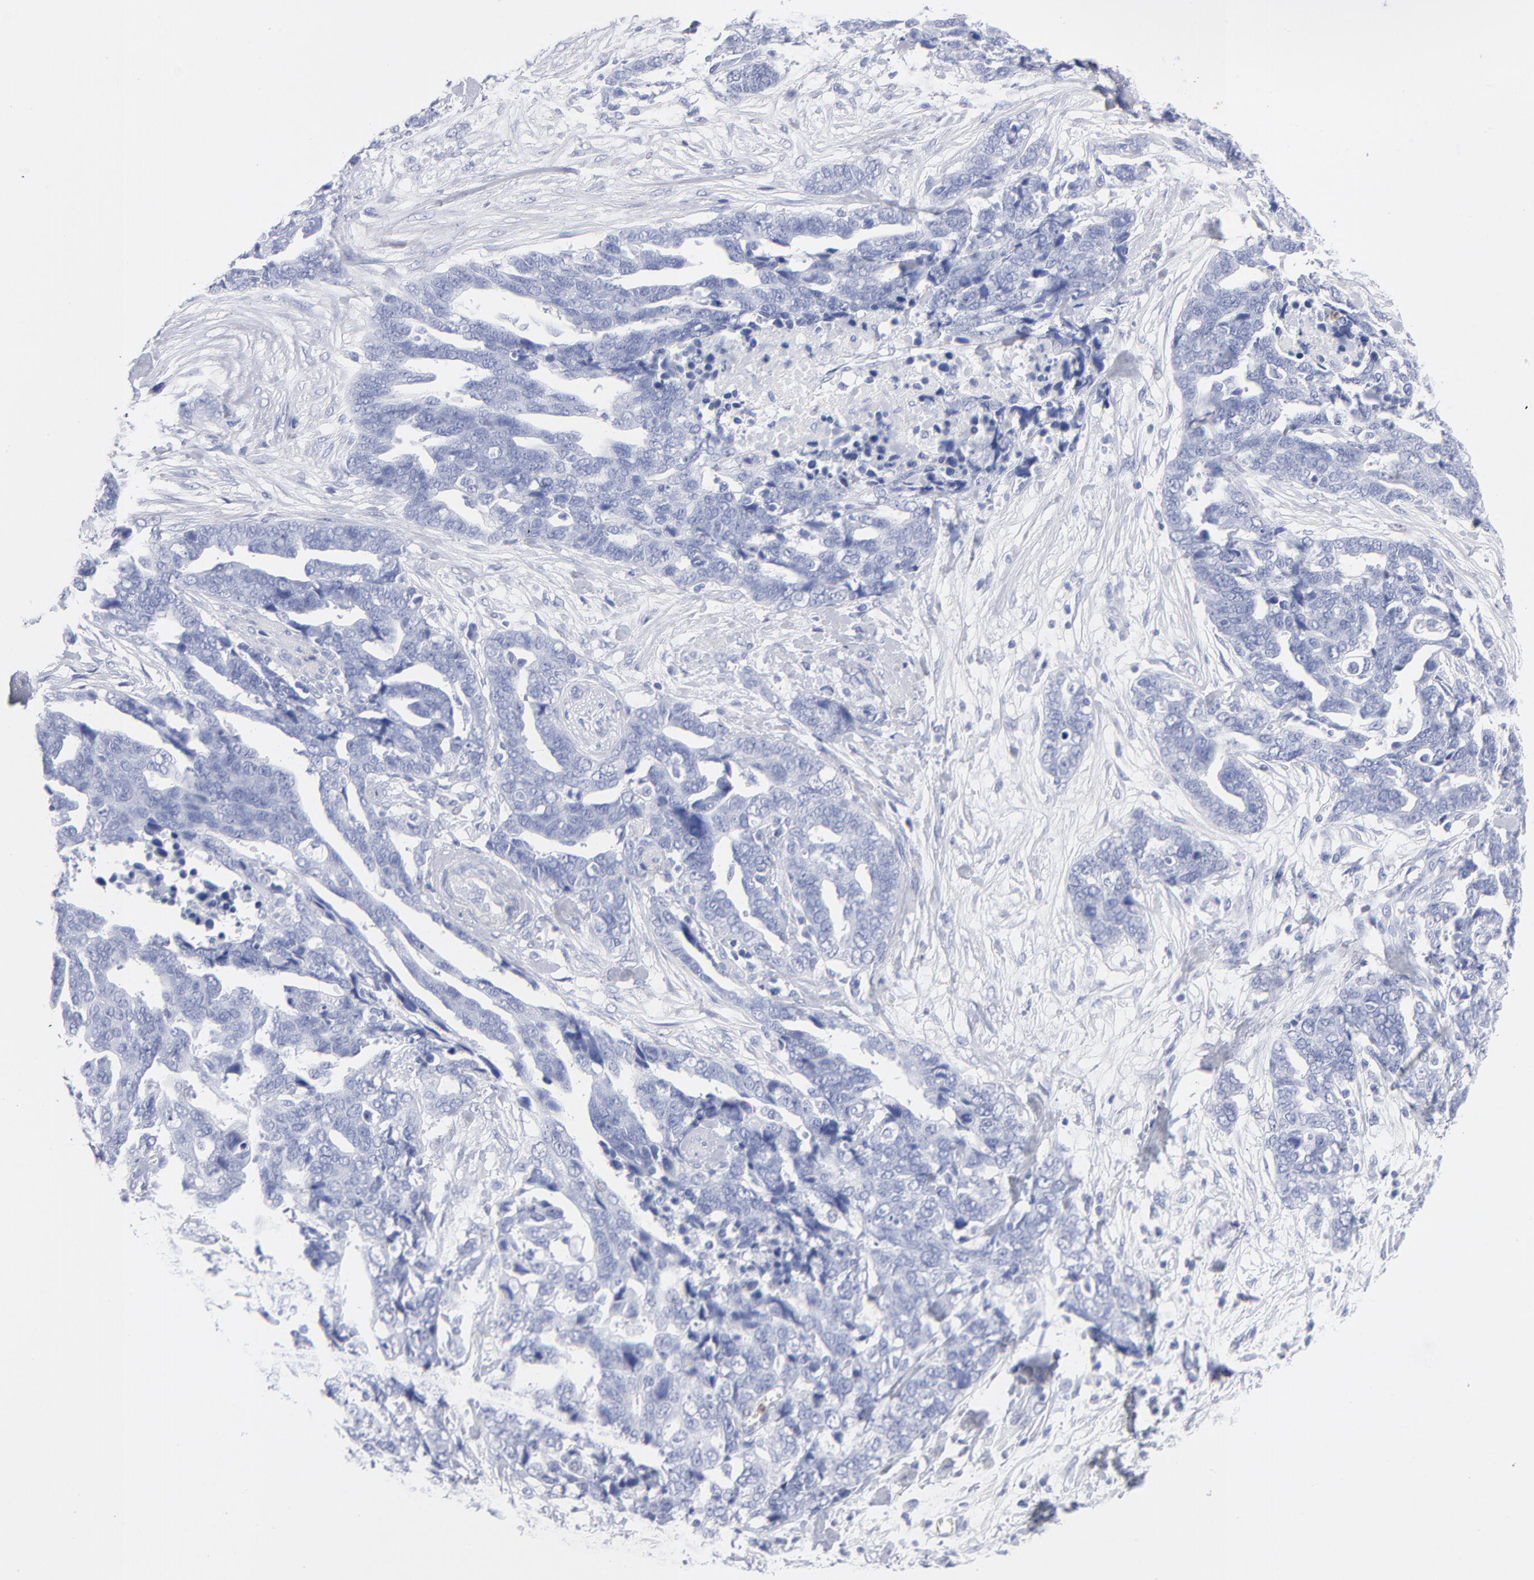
{"staining": {"intensity": "negative", "quantity": "none", "location": "none"}, "tissue": "ovarian cancer", "cell_type": "Tumor cells", "image_type": "cancer", "snomed": [{"axis": "morphology", "description": "Normal tissue, NOS"}, {"axis": "morphology", "description": "Cystadenocarcinoma, serous, NOS"}, {"axis": "topography", "description": "Fallopian tube"}, {"axis": "topography", "description": "Ovary"}], "caption": "The micrograph shows no significant expression in tumor cells of serous cystadenocarcinoma (ovarian).", "gene": "ARG1", "patient": {"sex": "female", "age": 56}}